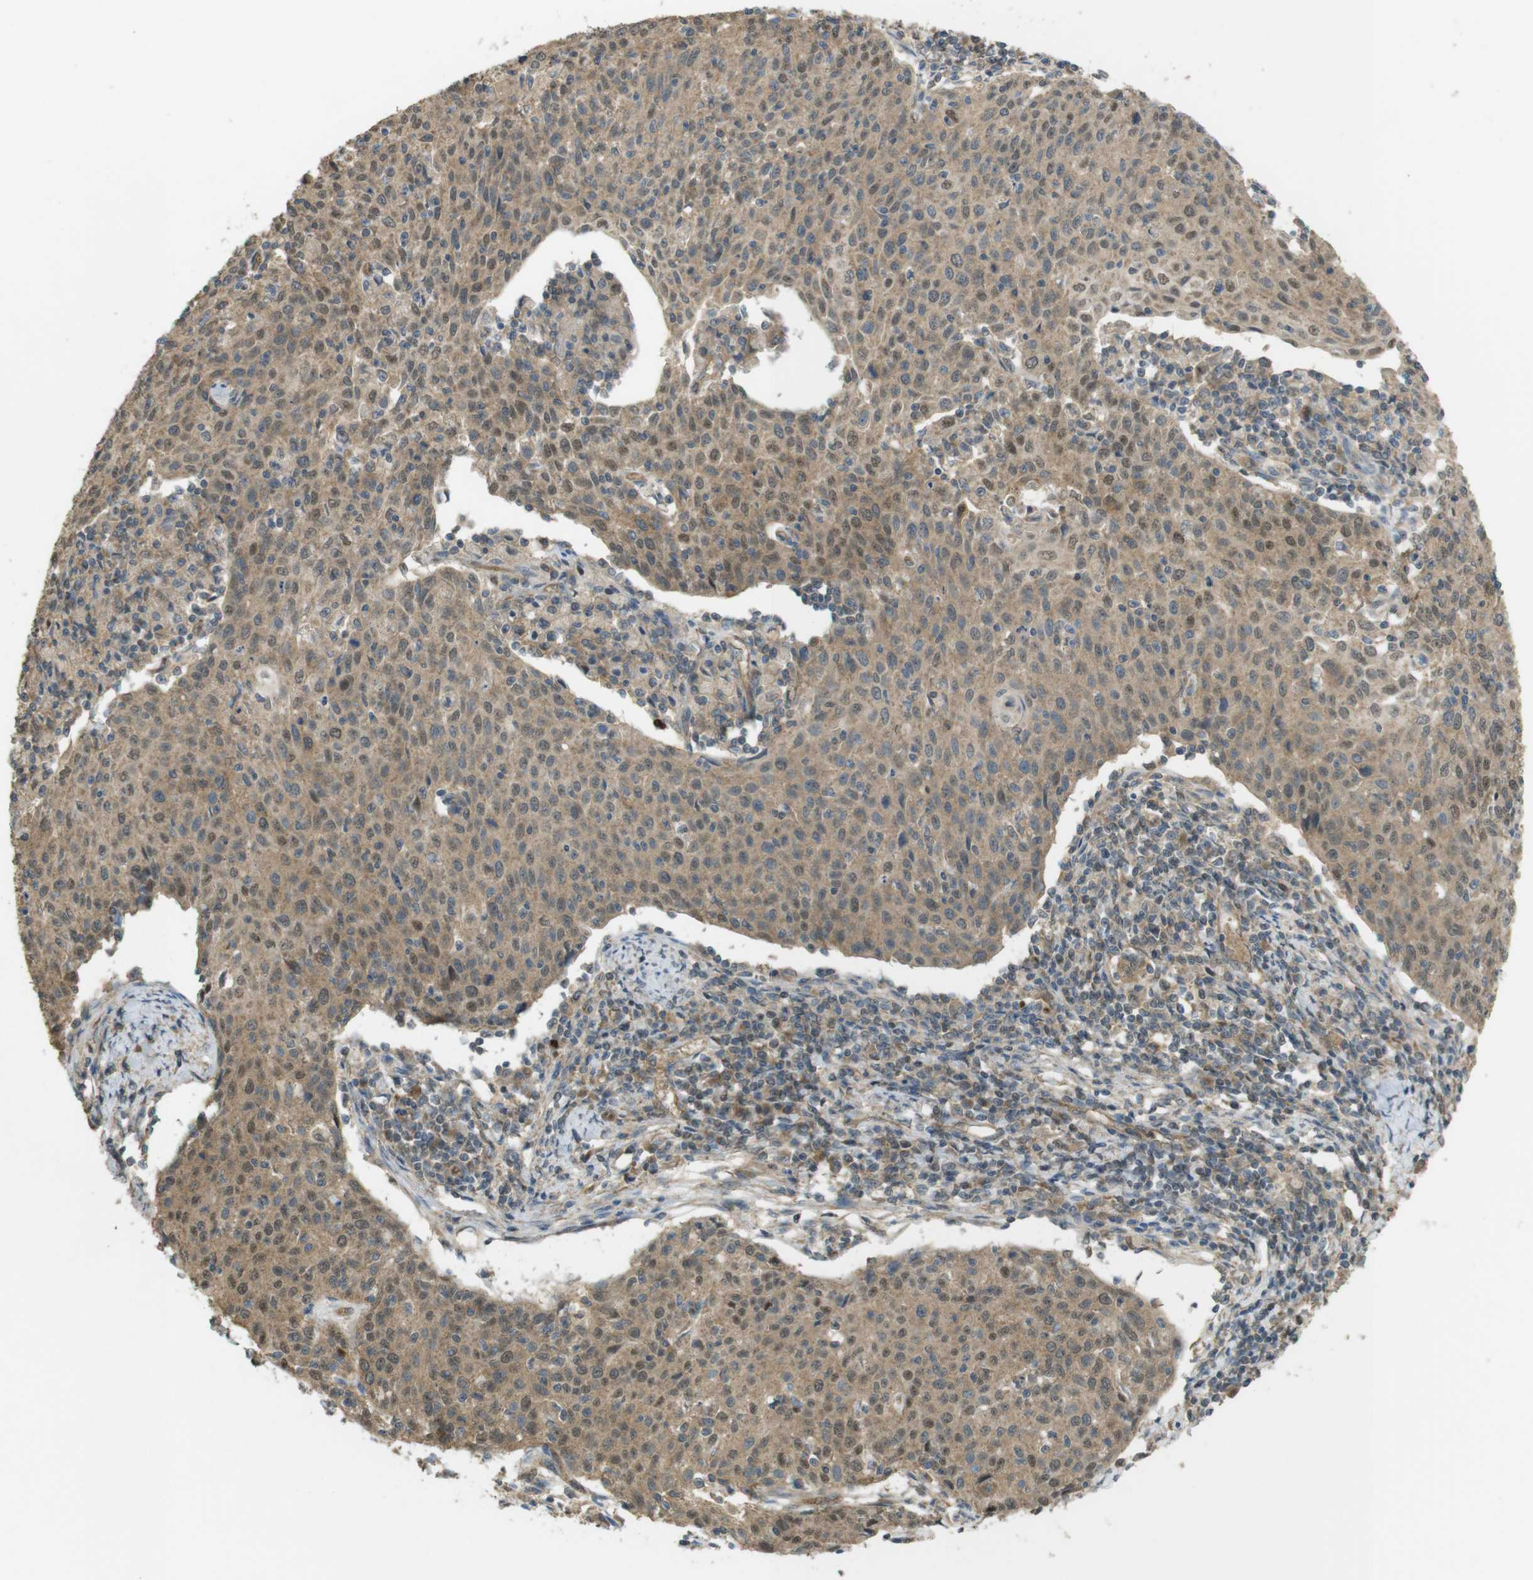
{"staining": {"intensity": "moderate", "quantity": ">75%", "location": "cytoplasmic/membranous"}, "tissue": "cervical cancer", "cell_type": "Tumor cells", "image_type": "cancer", "snomed": [{"axis": "morphology", "description": "Squamous cell carcinoma, NOS"}, {"axis": "topography", "description": "Cervix"}], "caption": "Protein staining of squamous cell carcinoma (cervical) tissue reveals moderate cytoplasmic/membranous staining in about >75% of tumor cells.", "gene": "ZDHHC20", "patient": {"sex": "female", "age": 38}}